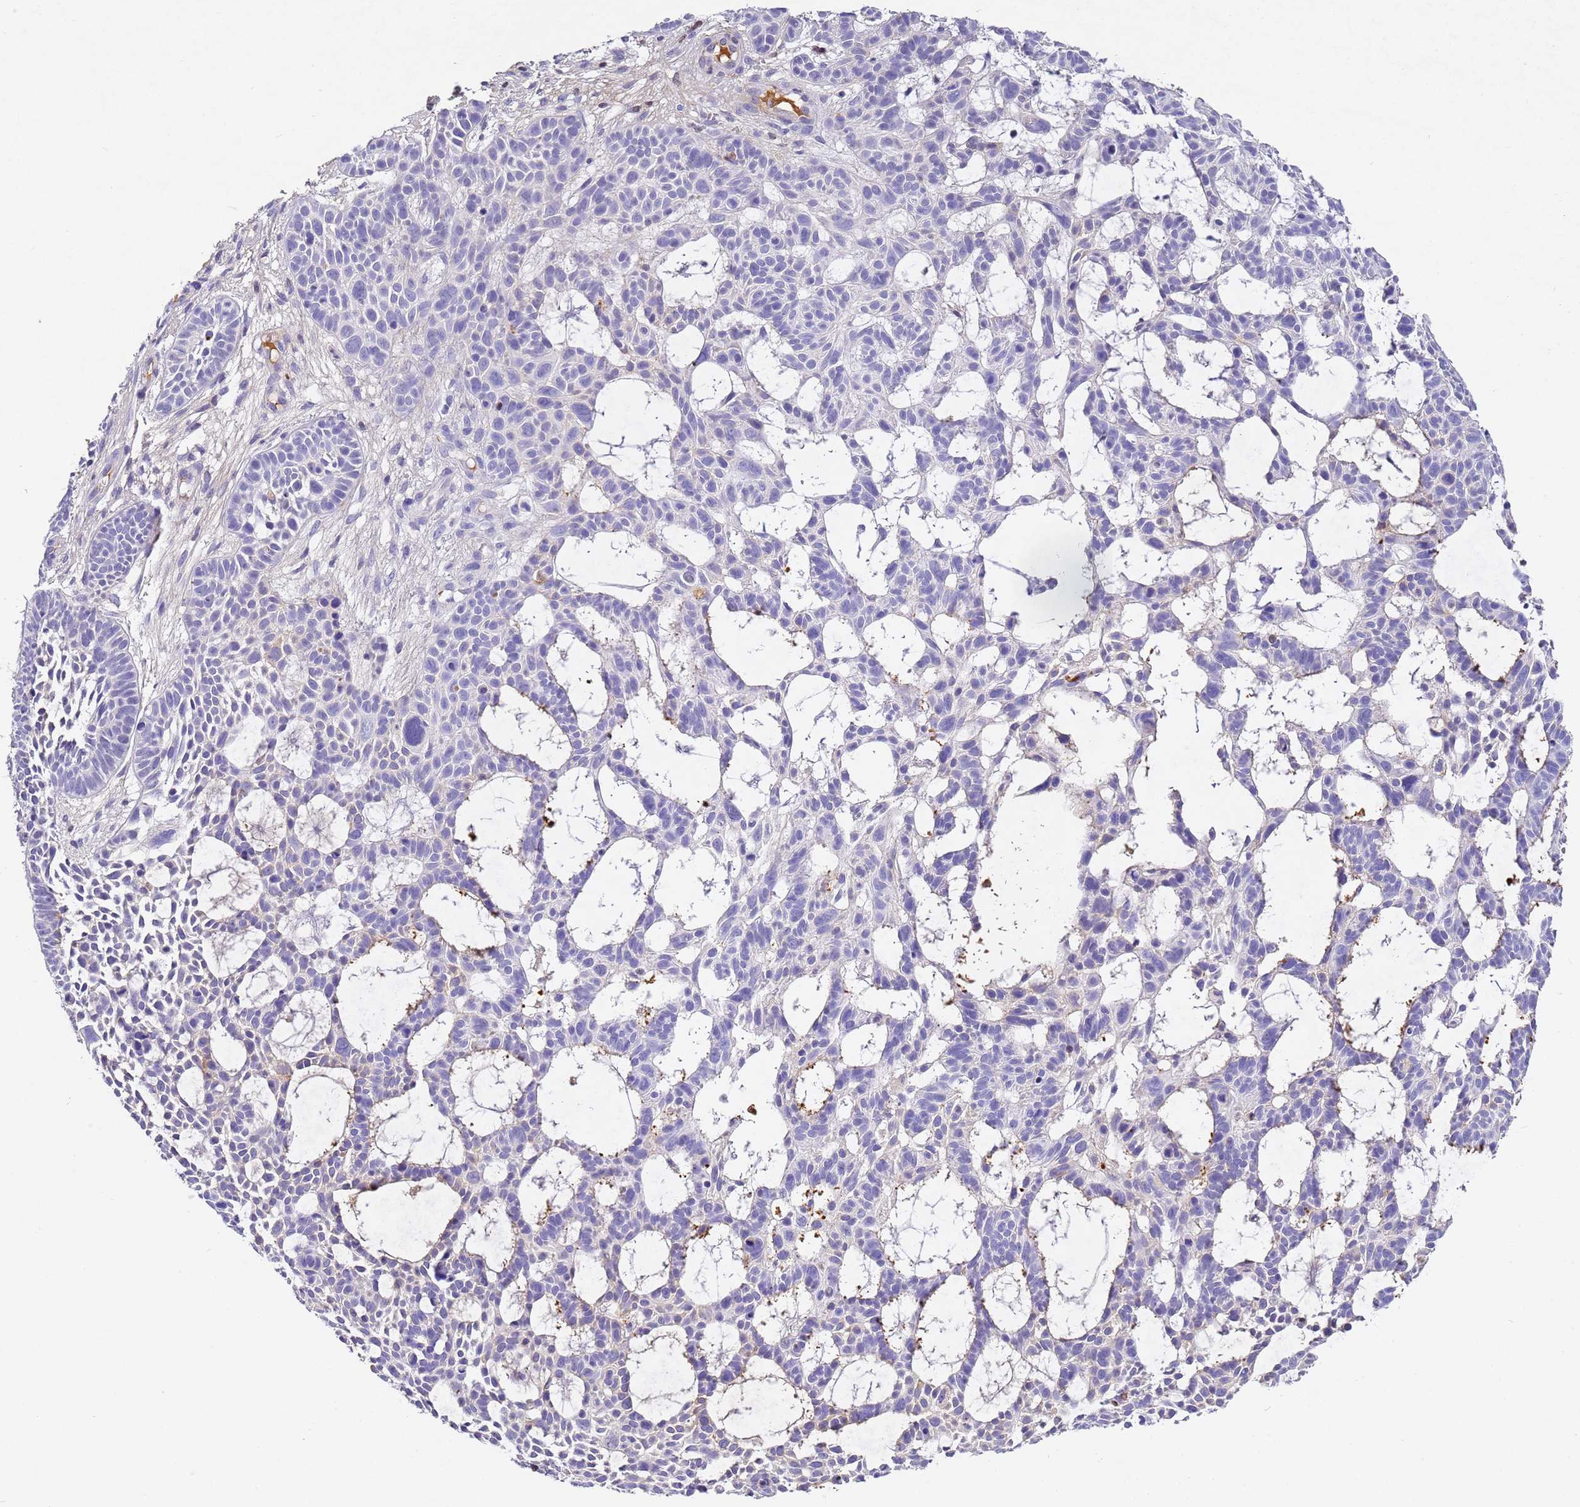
{"staining": {"intensity": "negative", "quantity": "none", "location": "none"}, "tissue": "skin cancer", "cell_type": "Tumor cells", "image_type": "cancer", "snomed": [{"axis": "morphology", "description": "Basal cell carcinoma"}, {"axis": "topography", "description": "Skin"}], "caption": "This histopathology image is of basal cell carcinoma (skin) stained with immunohistochemistry (IHC) to label a protein in brown with the nuclei are counter-stained blue. There is no staining in tumor cells.", "gene": "CFHR2", "patient": {"sex": "male", "age": 89}}